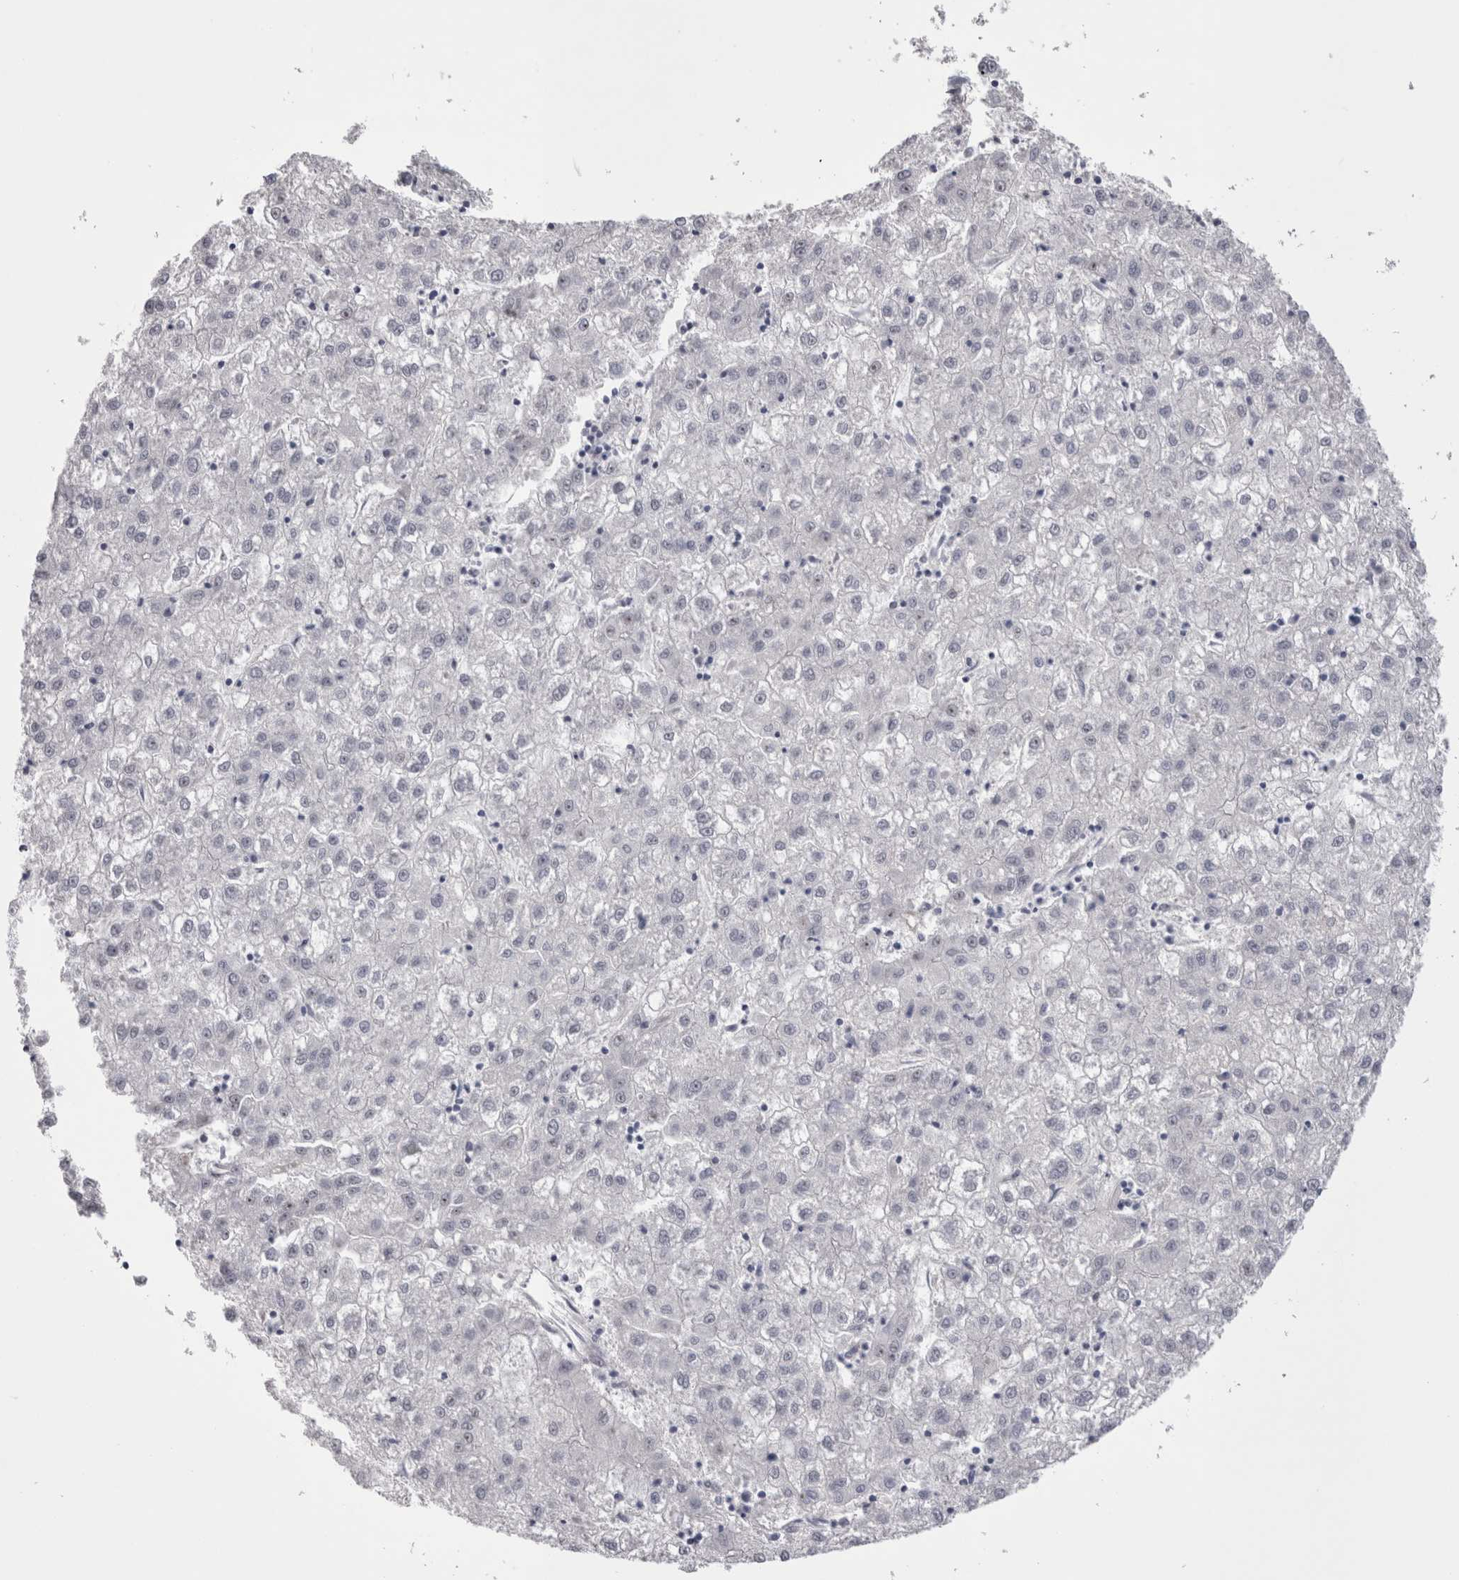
{"staining": {"intensity": "negative", "quantity": "none", "location": "none"}, "tissue": "liver cancer", "cell_type": "Tumor cells", "image_type": "cancer", "snomed": [{"axis": "morphology", "description": "Carcinoma, Hepatocellular, NOS"}, {"axis": "topography", "description": "Liver"}], "caption": "The photomicrograph demonstrates no staining of tumor cells in hepatocellular carcinoma (liver).", "gene": "PWP2", "patient": {"sex": "male", "age": 72}}